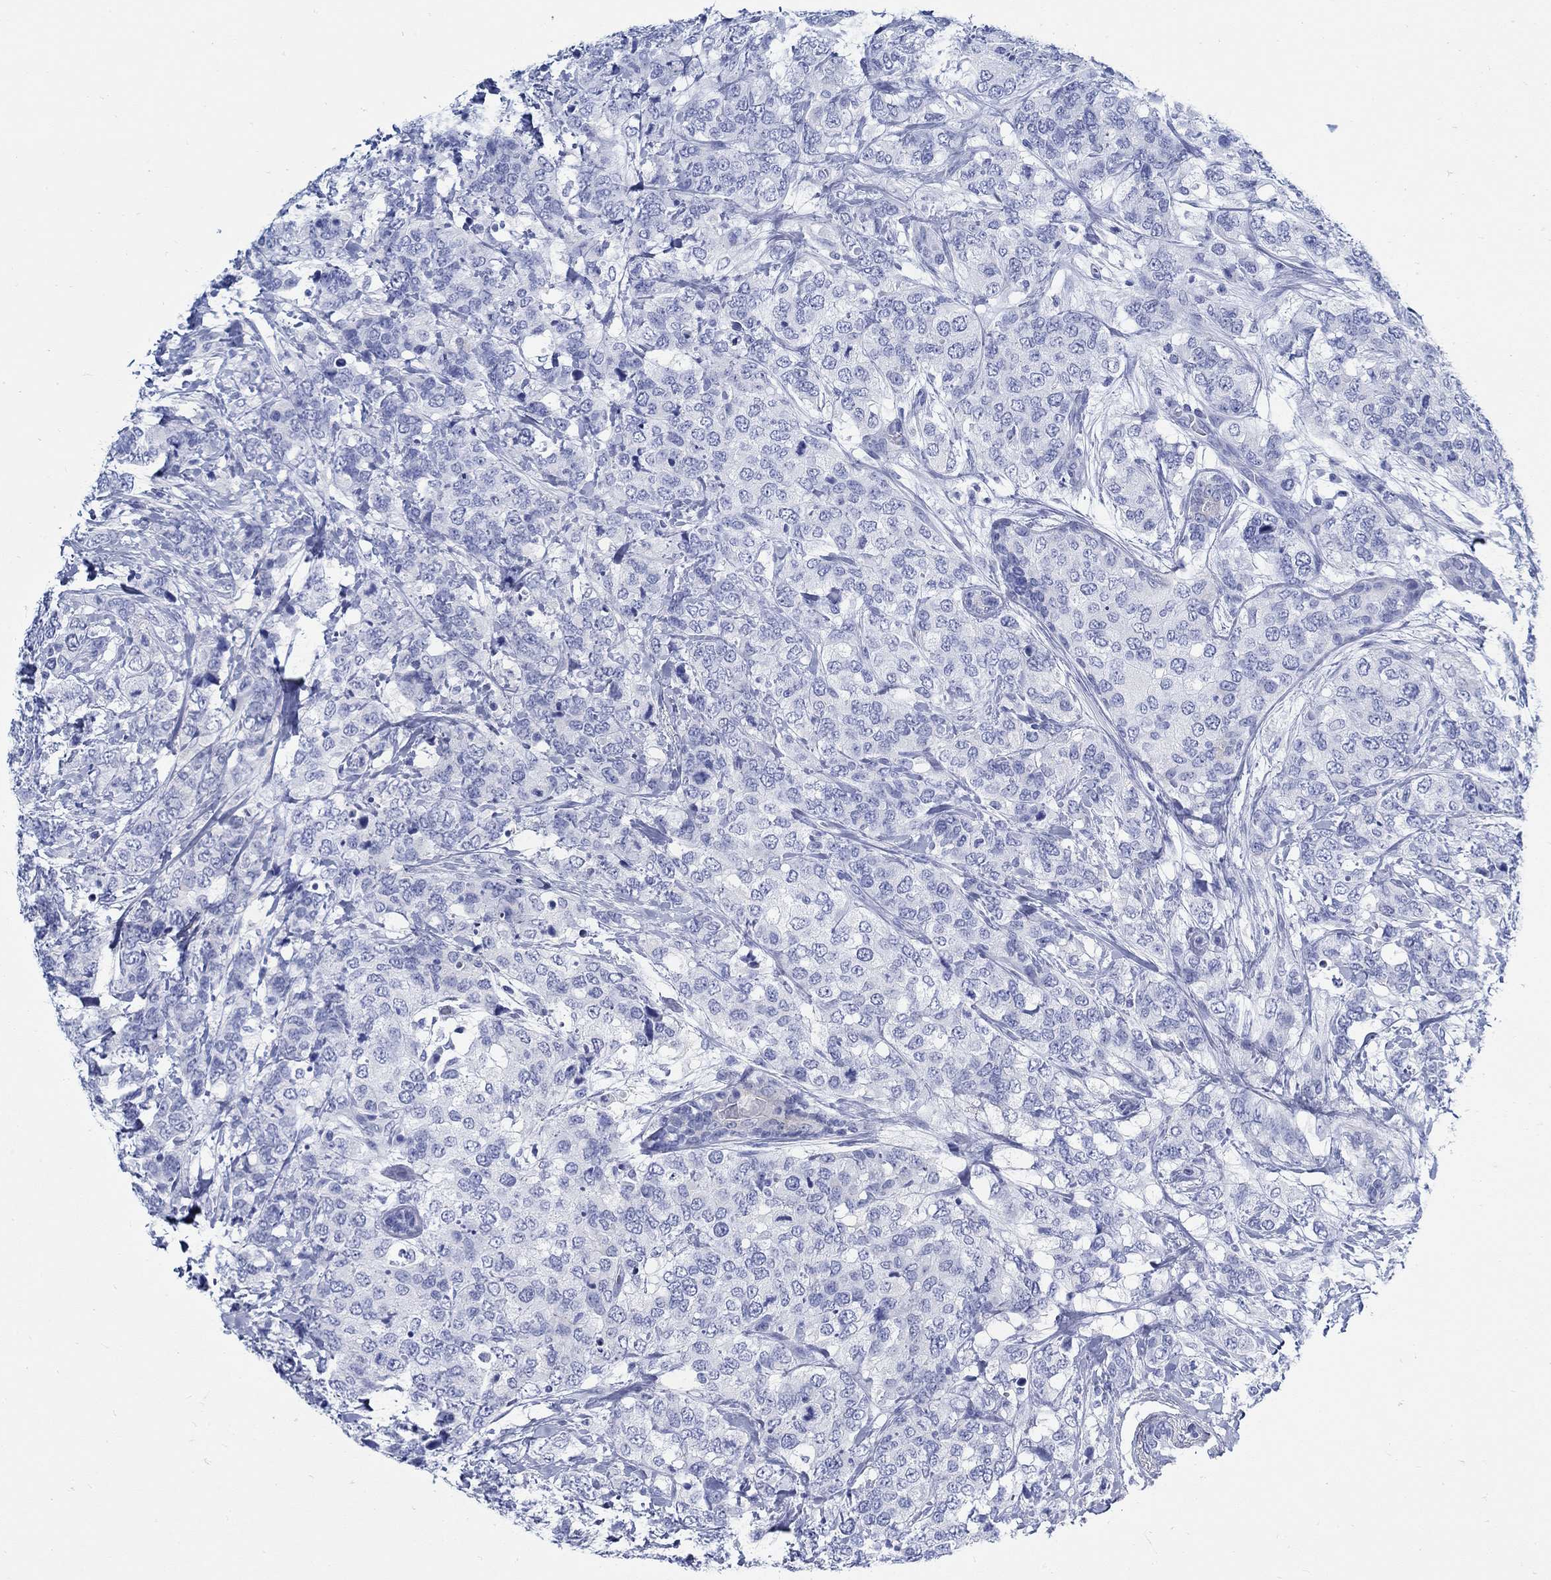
{"staining": {"intensity": "negative", "quantity": "none", "location": "none"}, "tissue": "breast cancer", "cell_type": "Tumor cells", "image_type": "cancer", "snomed": [{"axis": "morphology", "description": "Lobular carcinoma"}, {"axis": "topography", "description": "Breast"}], "caption": "Tumor cells are negative for brown protein staining in lobular carcinoma (breast).", "gene": "RD3L", "patient": {"sex": "female", "age": 59}}